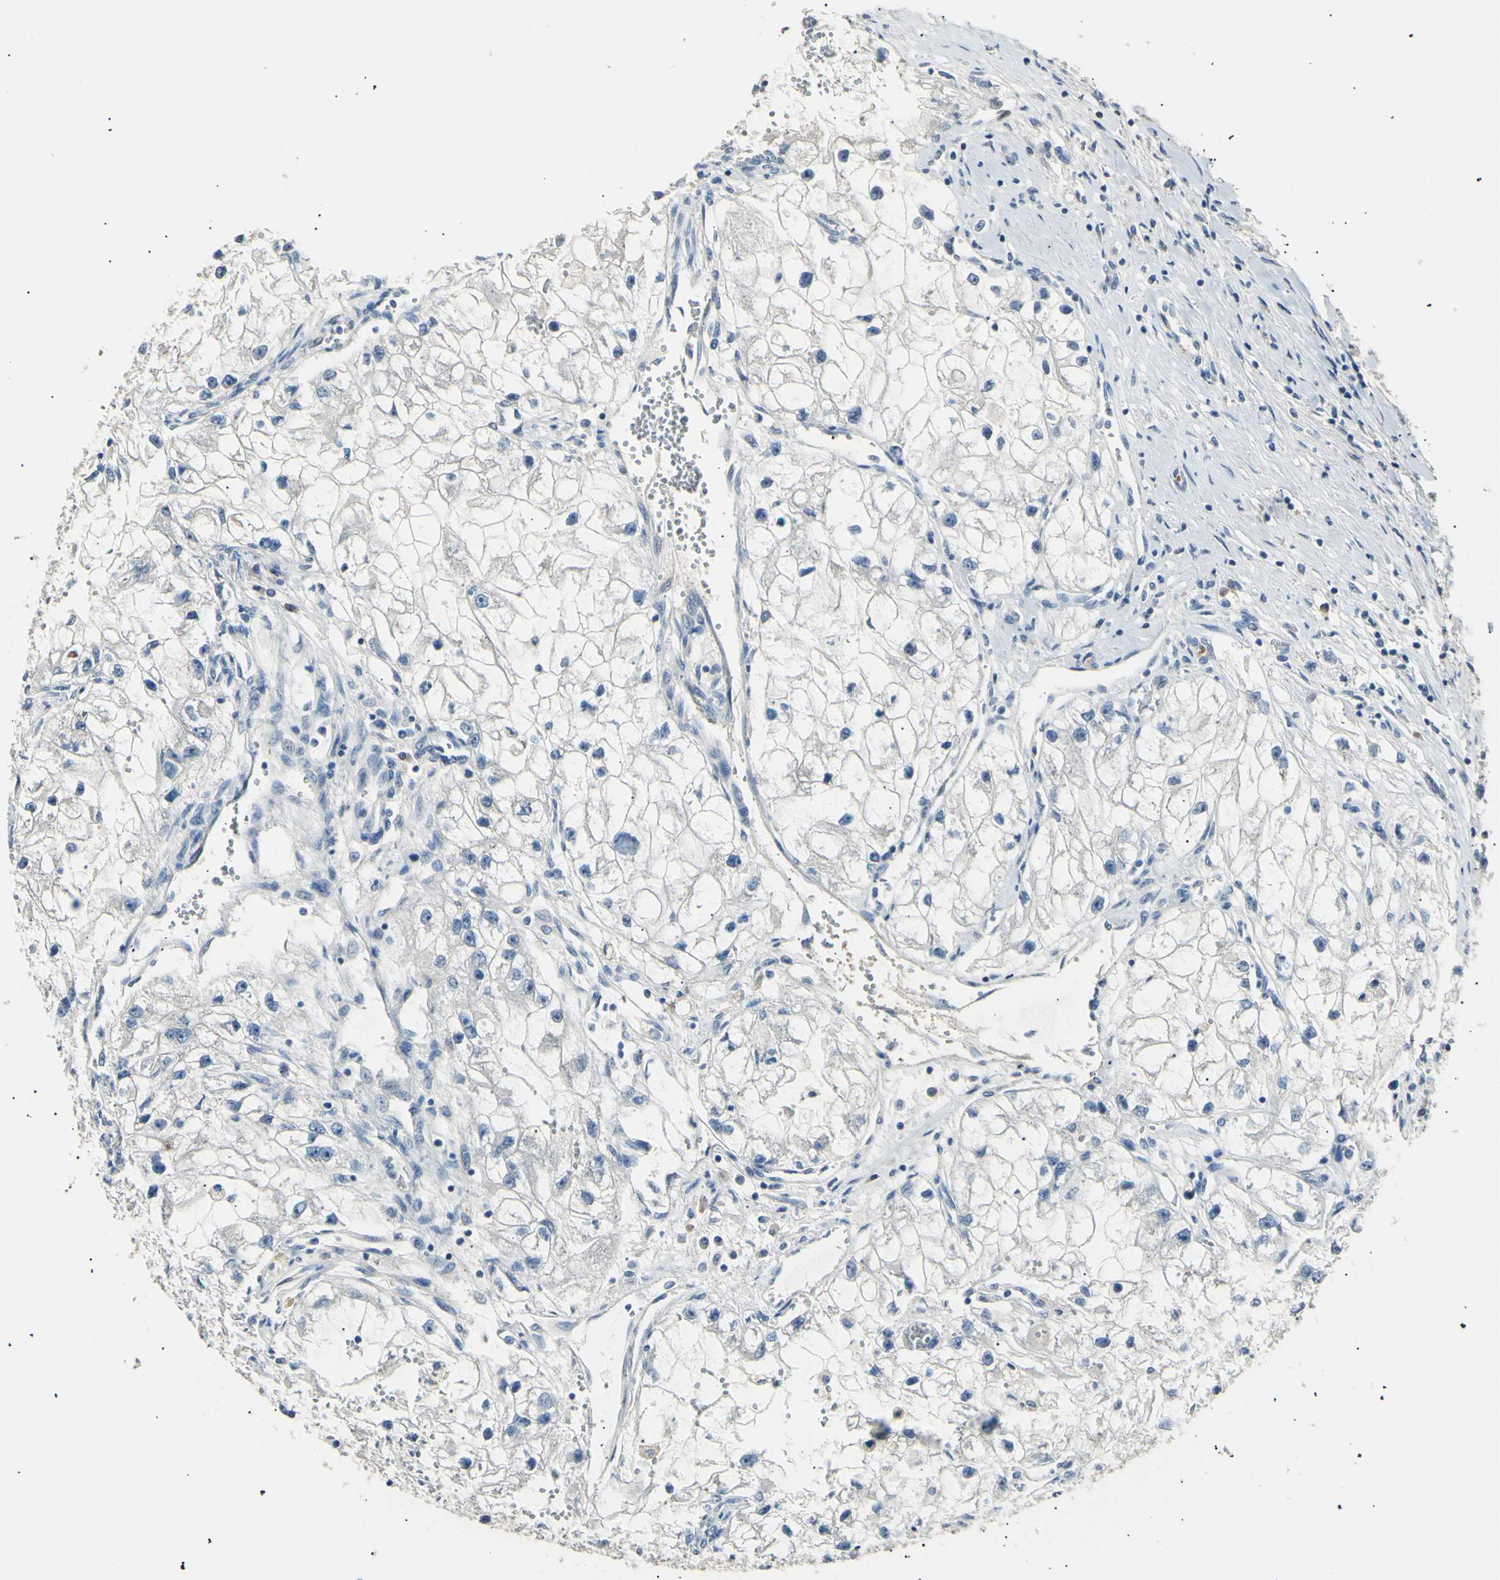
{"staining": {"intensity": "negative", "quantity": "none", "location": "none"}, "tissue": "renal cancer", "cell_type": "Tumor cells", "image_type": "cancer", "snomed": [{"axis": "morphology", "description": "Adenocarcinoma, NOS"}, {"axis": "topography", "description": "Kidney"}], "caption": "This is an IHC micrograph of renal cancer (adenocarcinoma). There is no staining in tumor cells.", "gene": "LDLR", "patient": {"sex": "female", "age": 70}}